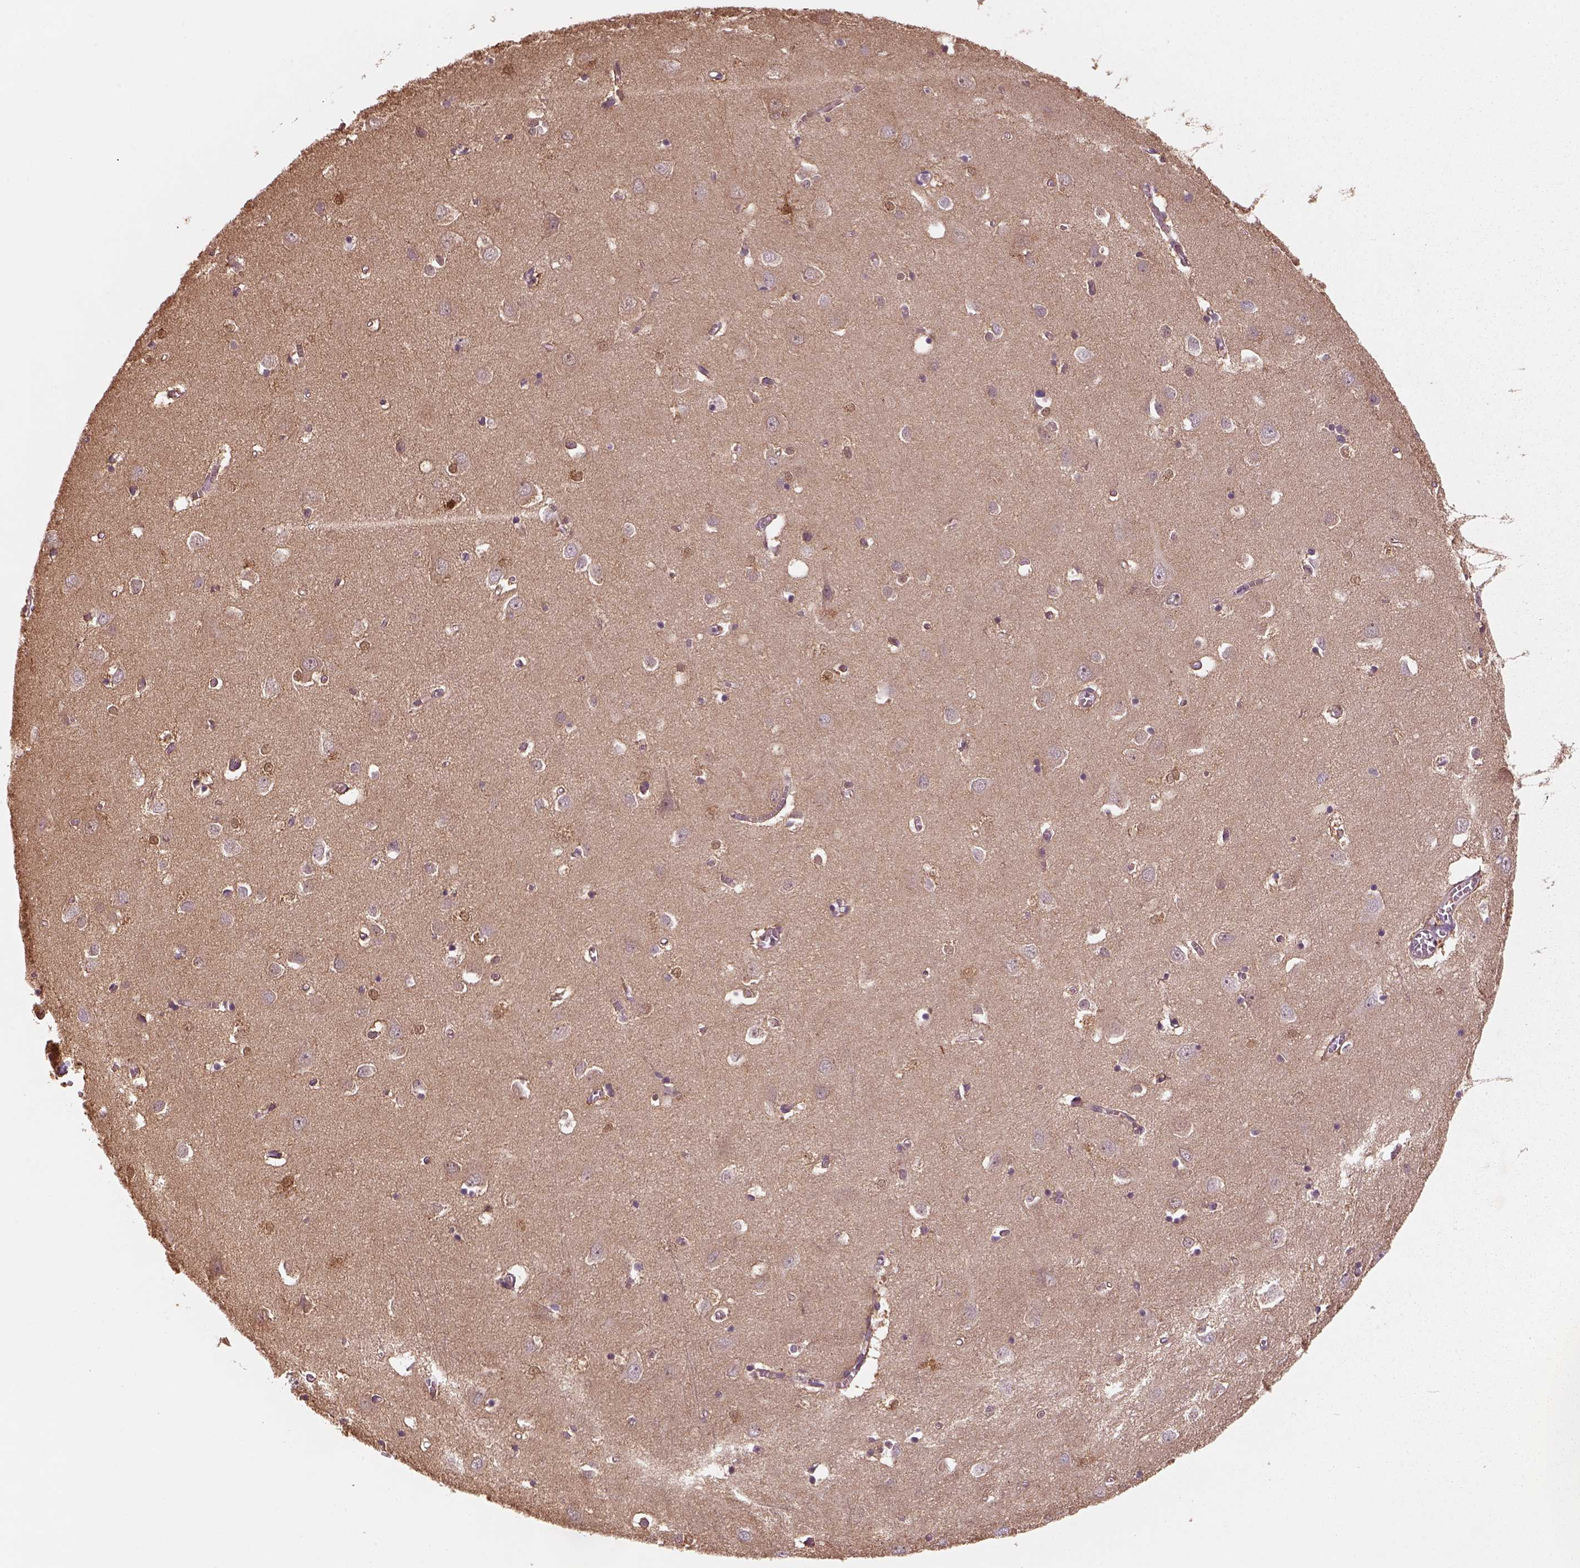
{"staining": {"intensity": "negative", "quantity": "none", "location": "none"}, "tissue": "cerebral cortex", "cell_type": "Endothelial cells", "image_type": "normal", "snomed": [{"axis": "morphology", "description": "Normal tissue, NOS"}, {"axis": "topography", "description": "Cerebral cortex"}], "caption": "High power microscopy image of an IHC histopathology image of benign cerebral cortex, revealing no significant positivity in endothelial cells. (DAB immunohistochemistry, high magnification).", "gene": "GDNF", "patient": {"sex": "male", "age": 70}}